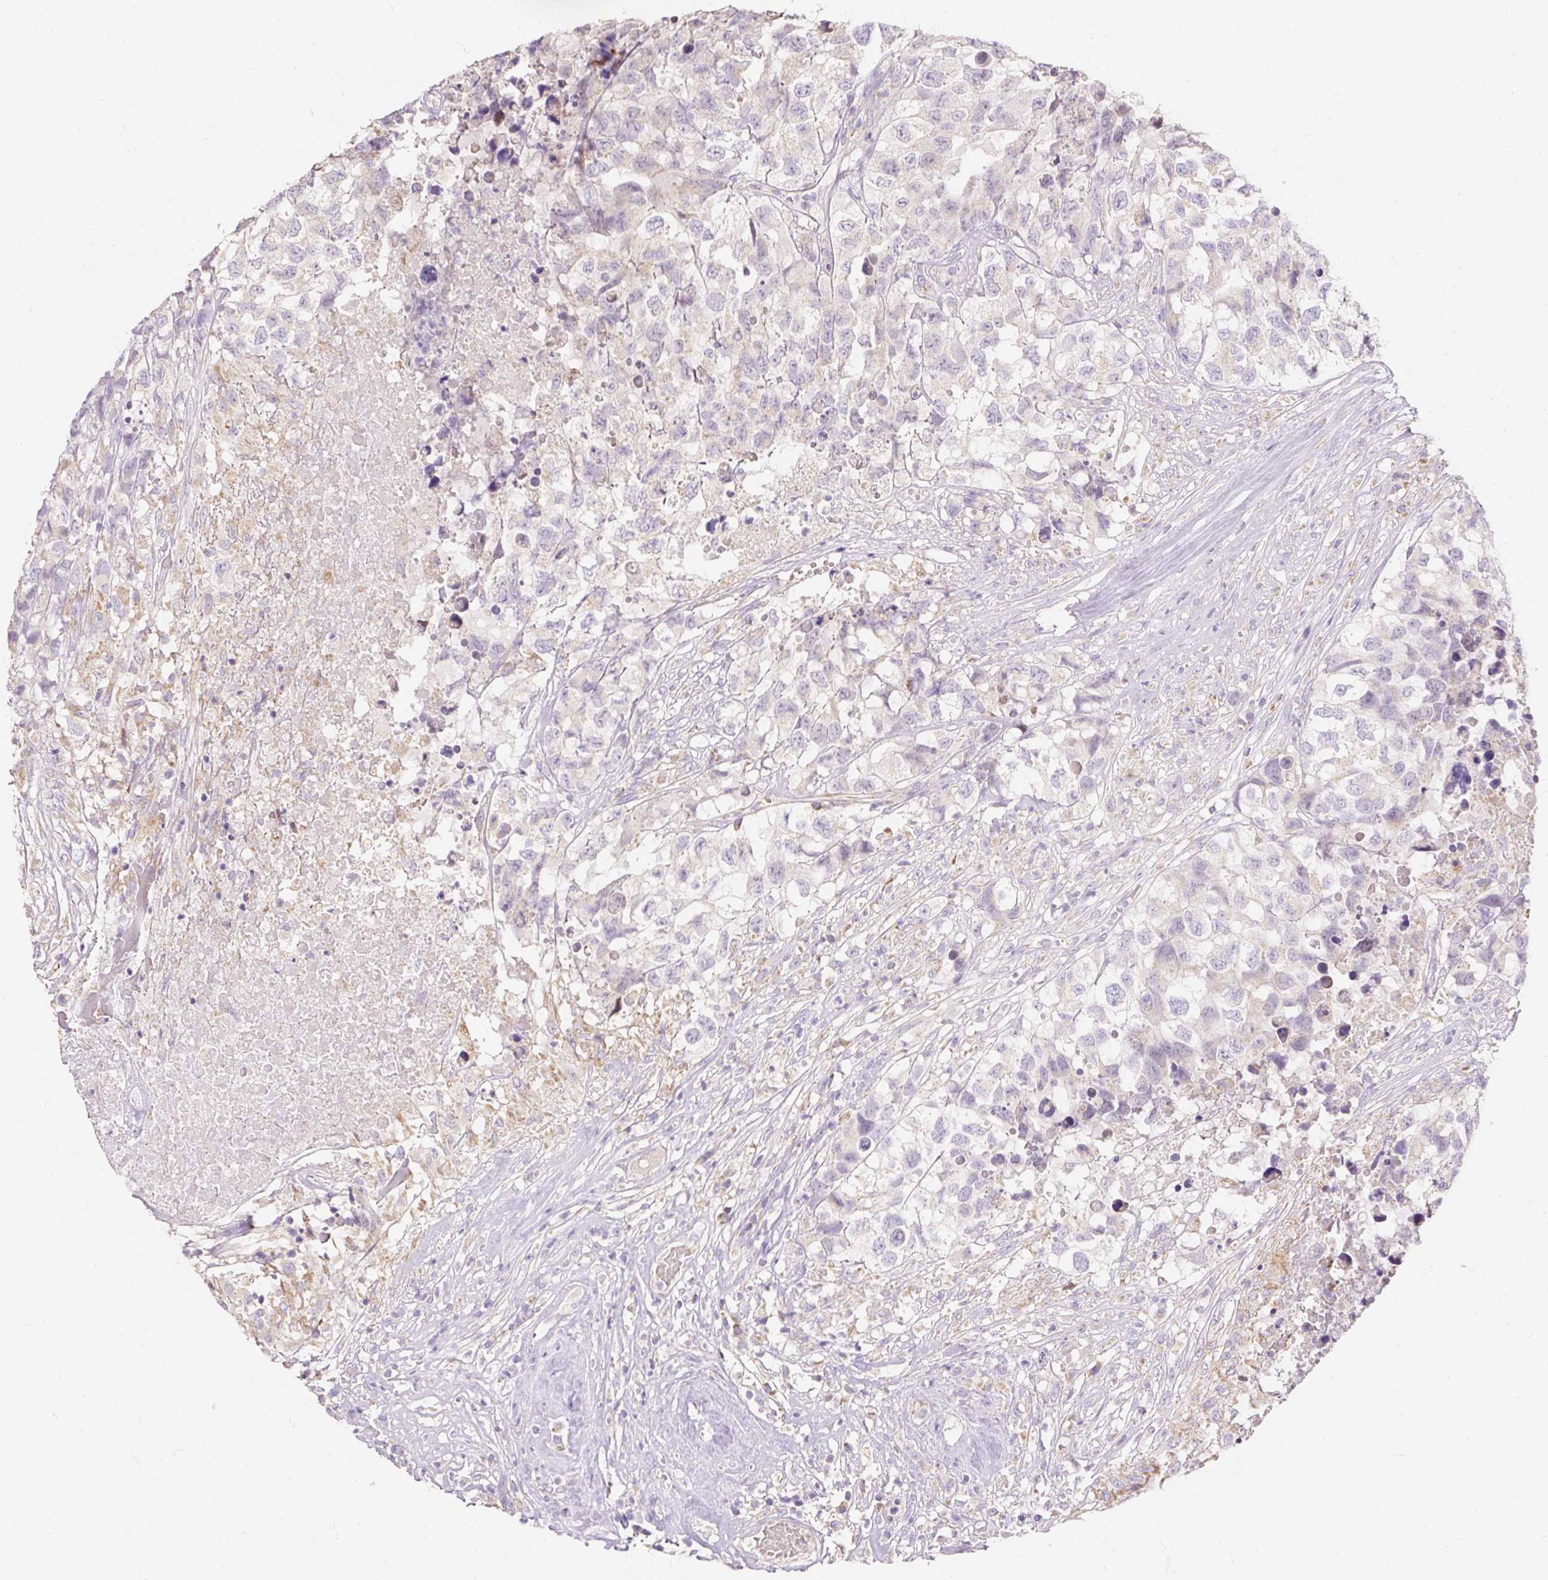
{"staining": {"intensity": "negative", "quantity": "none", "location": "none"}, "tissue": "testis cancer", "cell_type": "Tumor cells", "image_type": "cancer", "snomed": [{"axis": "morphology", "description": "Carcinoma, Embryonal, NOS"}, {"axis": "topography", "description": "Testis"}], "caption": "The image displays no significant staining in tumor cells of embryonal carcinoma (testis).", "gene": "PMAIP1", "patient": {"sex": "male", "age": 83}}